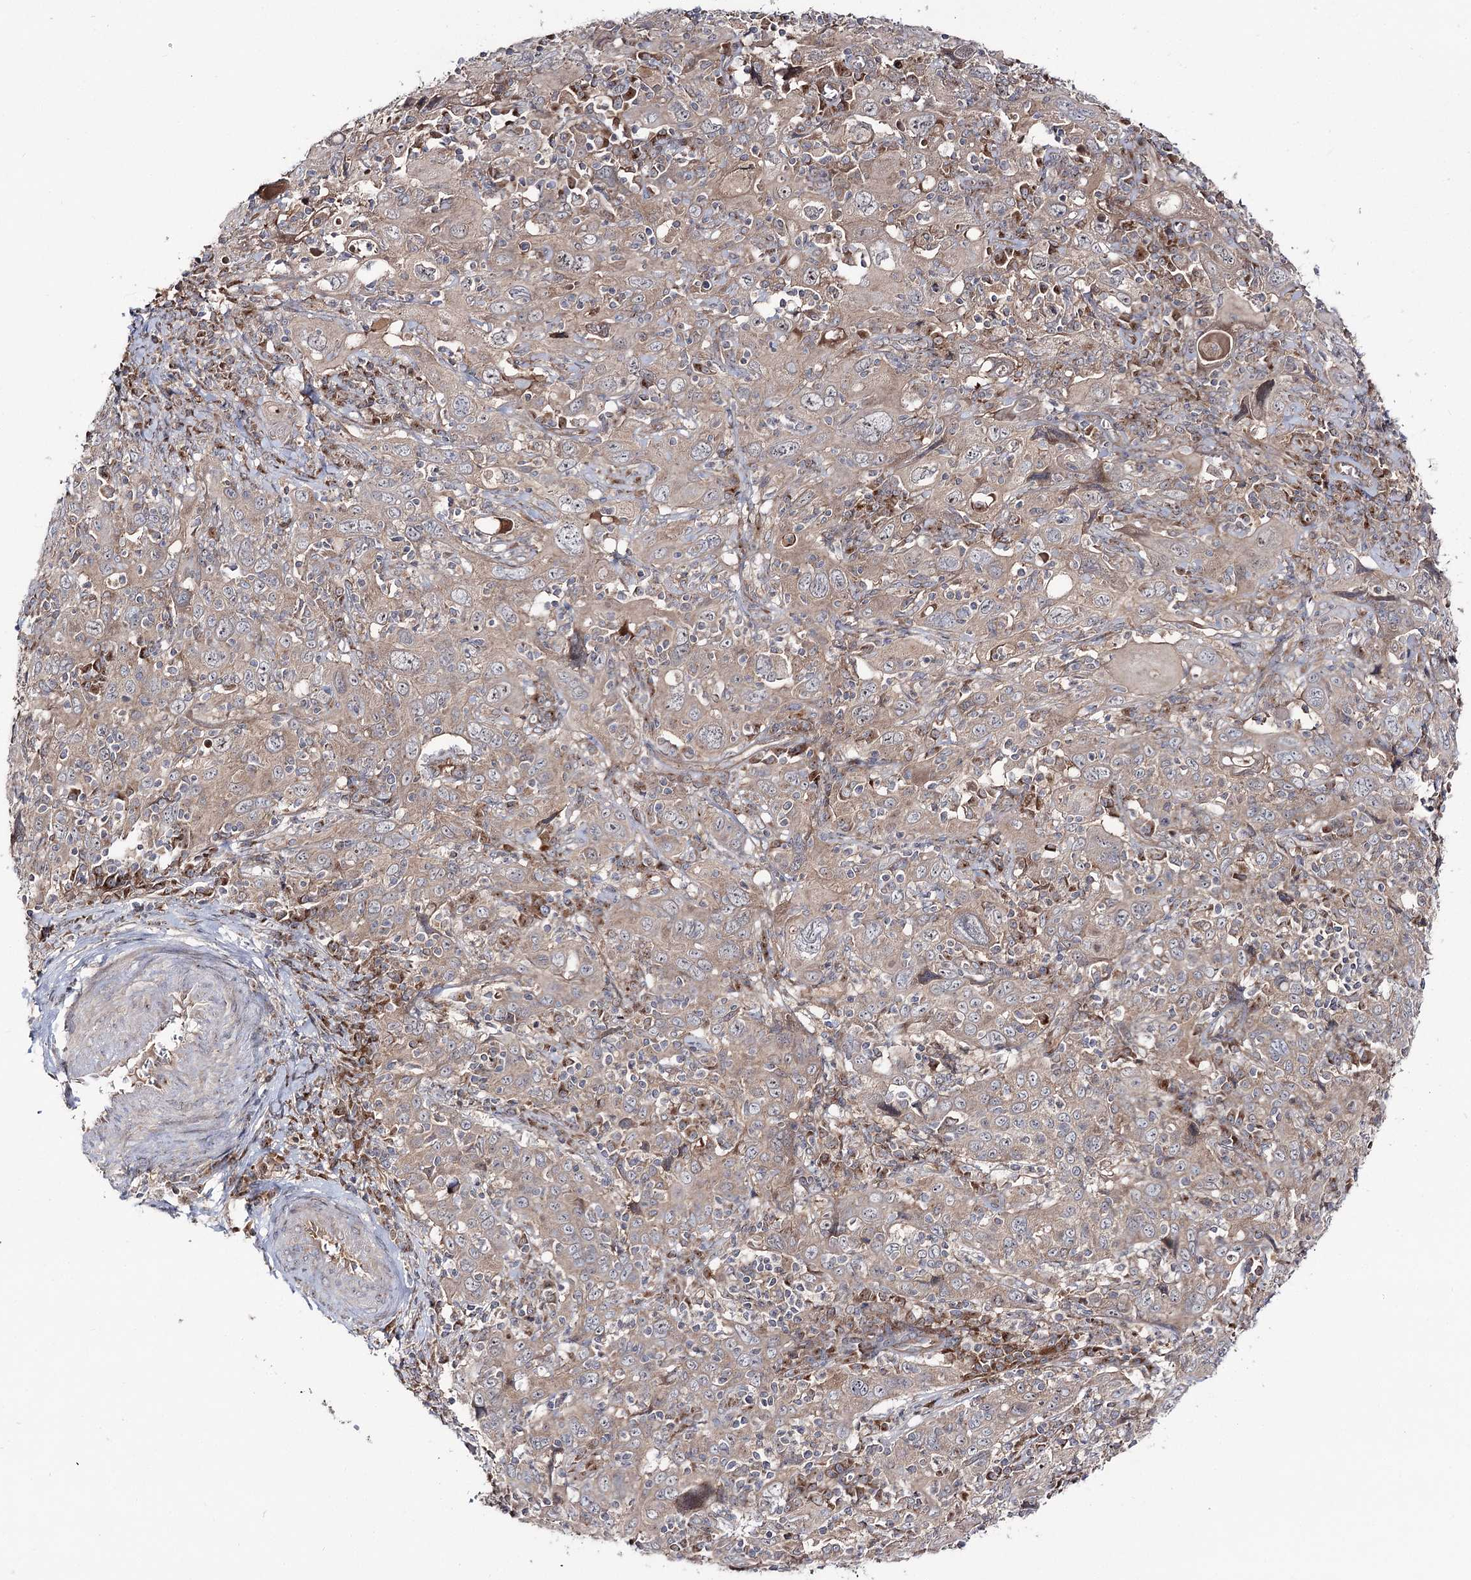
{"staining": {"intensity": "weak", "quantity": ">75%", "location": "cytoplasmic/membranous"}, "tissue": "cervical cancer", "cell_type": "Tumor cells", "image_type": "cancer", "snomed": [{"axis": "morphology", "description": "Squamous cell carcinoma, NOS"}, {"axis": "topography", "description": "Cervix"}], "caption": "Protein staining demonstrates weak cytoplasmic/membranous staining in approximately >75% of tumor cells in cervical squamous cell carcinoma.", "gene": "C11orf80", "patient": {"sex": "female", "age": 46}}